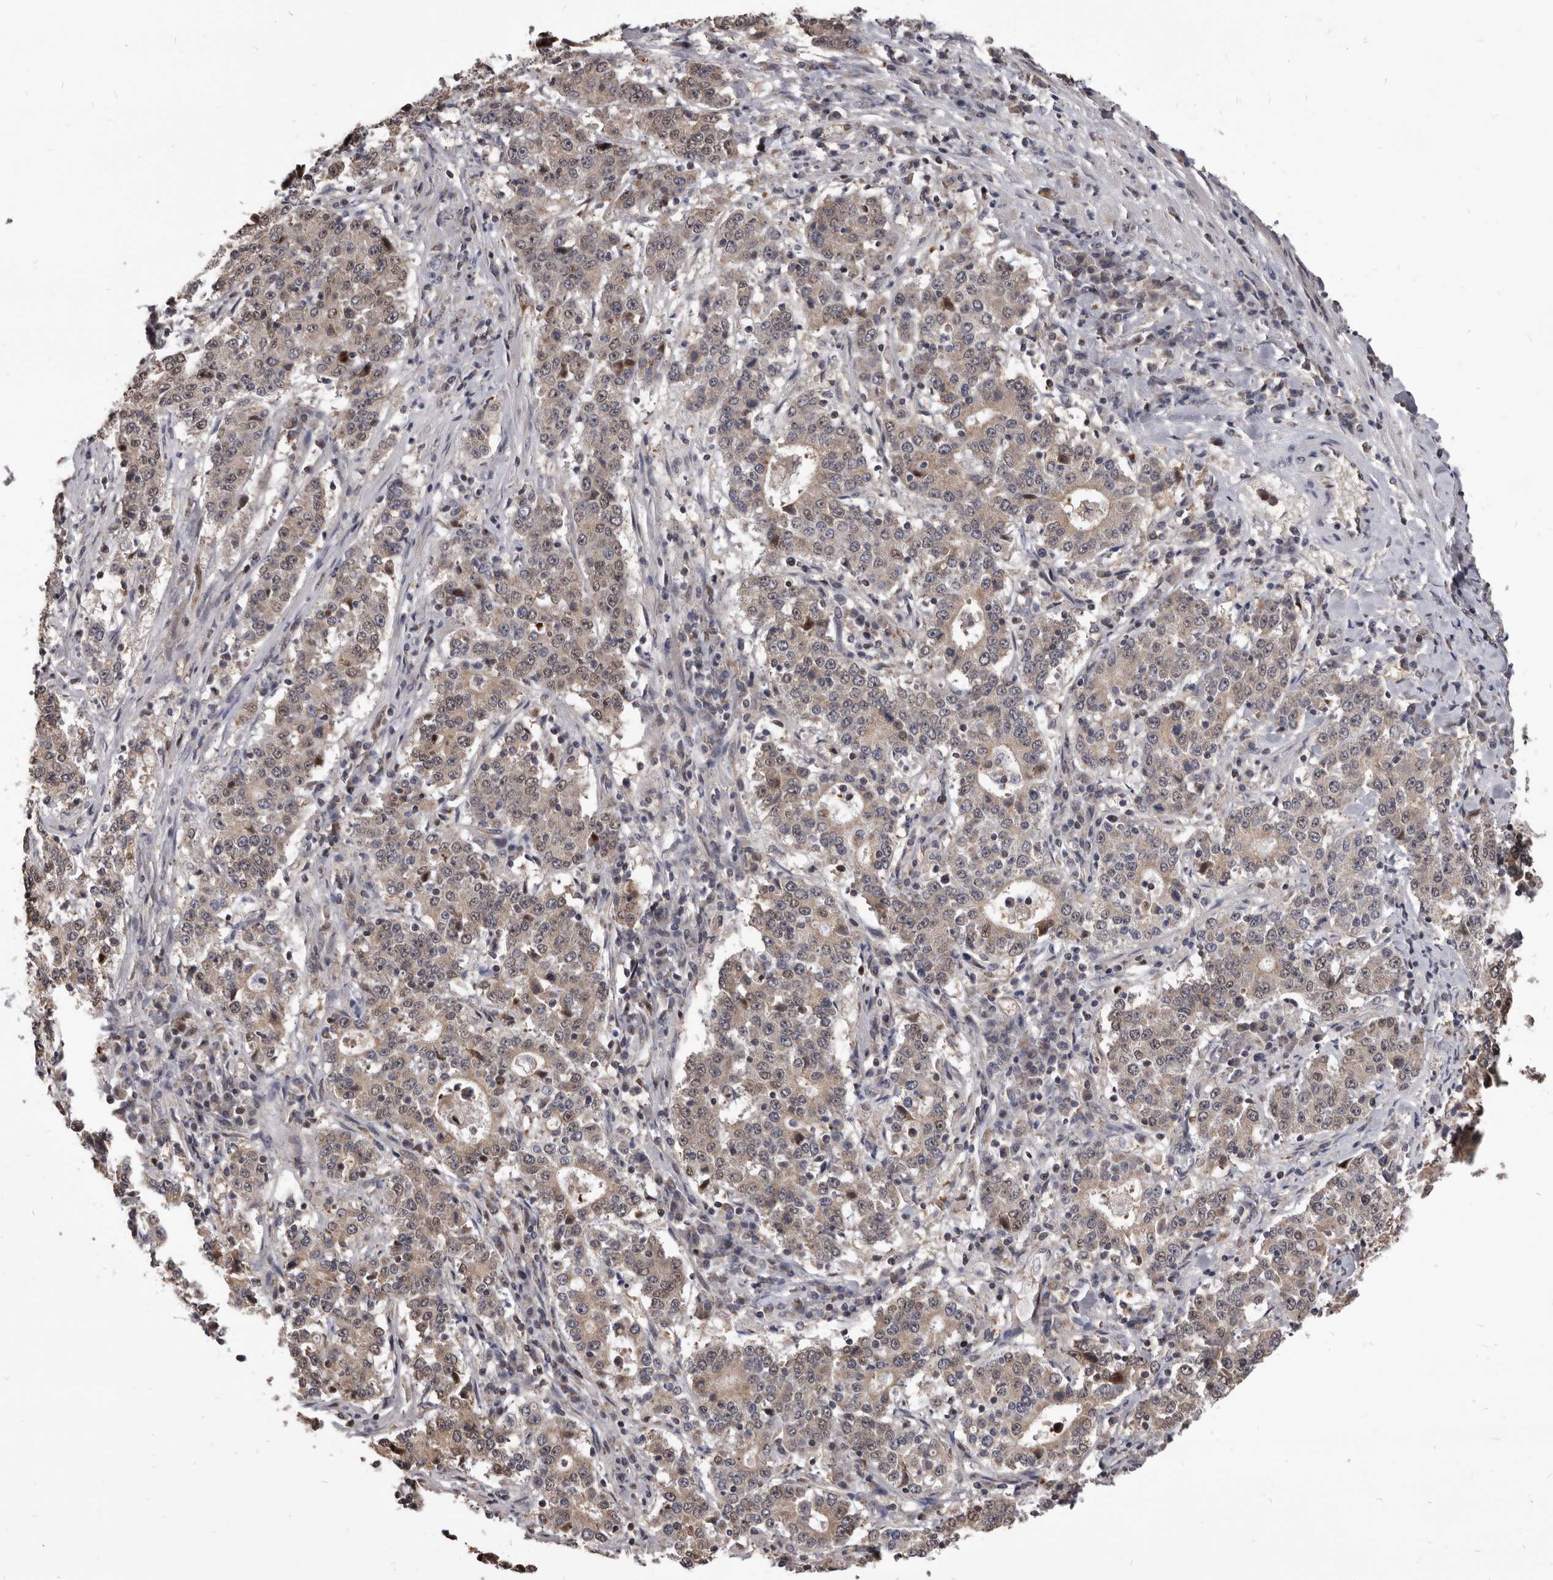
{"staining": {"intensity": "weak", "quantity": ">75%", "location": "cytoplasmic/membranous,nuclear"}, "tissue": "stomach cancer", "cell_type": "Tumor cells", "image_type": "cancer", "snomed": [{"axis": "morphology", "description": "Adenocarcinoma, NOS"}, {"axis": "topography", "description": "Stomach"}], "caption": "Immunohistochemistry histopathology image of human stomach cancer (adenocarcinoma) stained for a protein (brown), which shows low levels of weak cytoplasmic/membranous and nuclear positivity in about >75% of tumor cells.", "gene": "MAP3K14", "patient": {"sex": "male", "age": 59}}